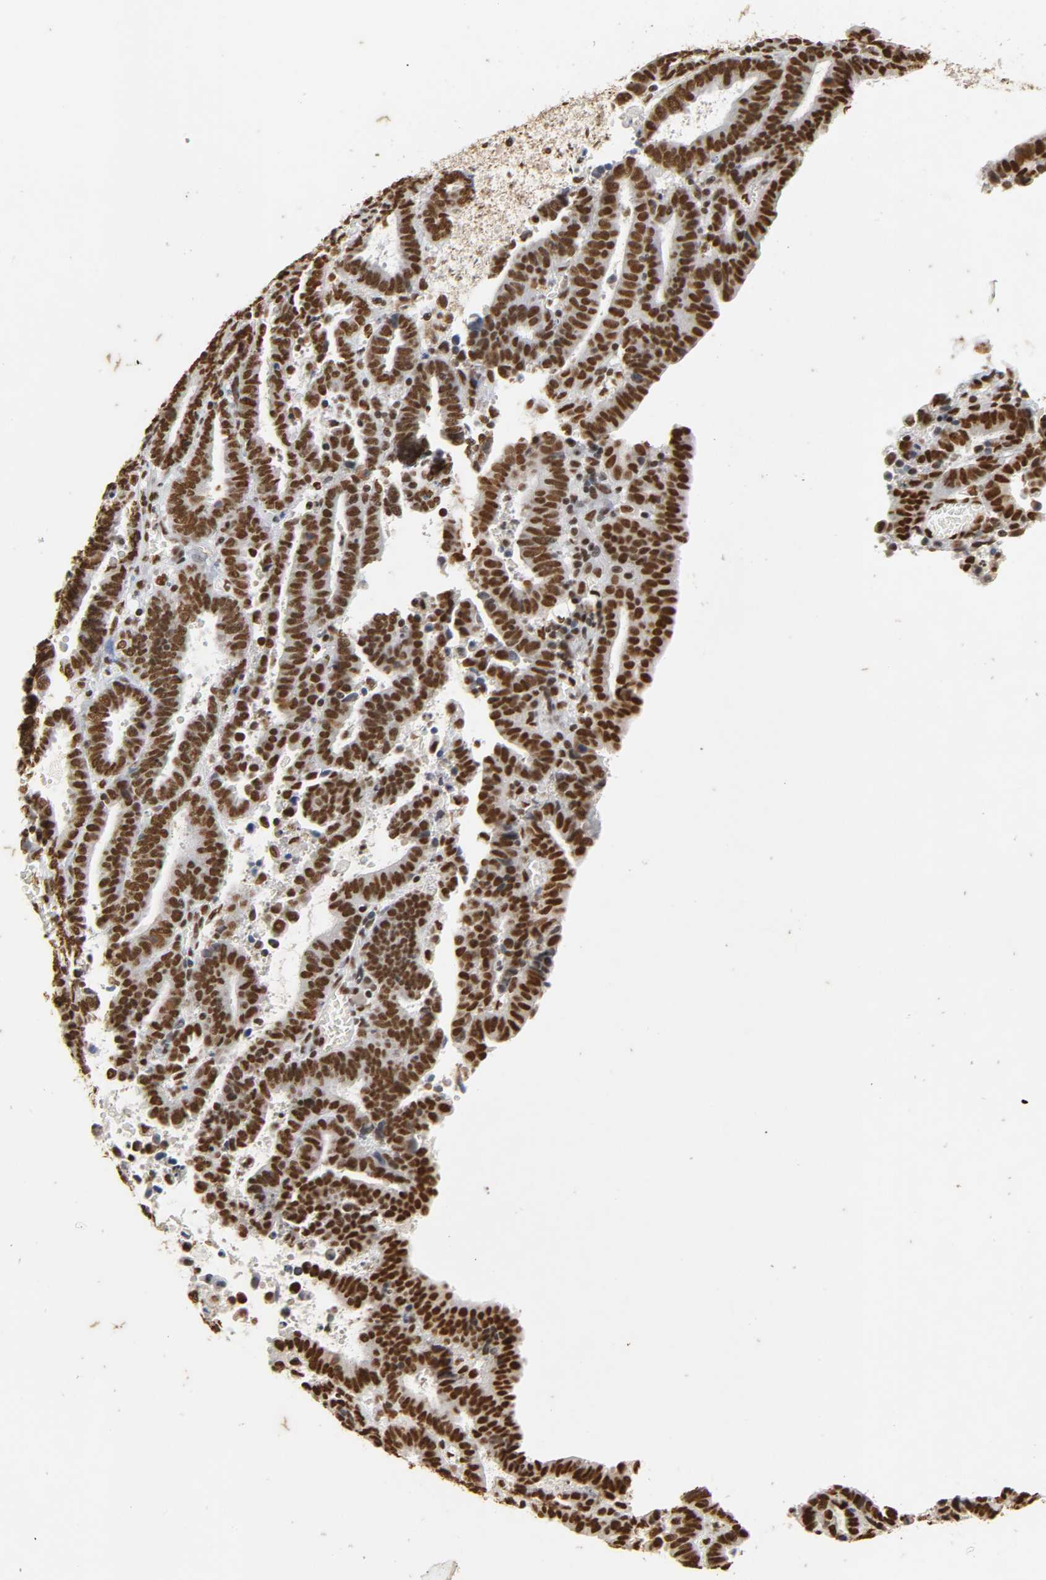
{"staining": {"intensity": "strong", "quantity": ">75%", "location": "nuclear"}, "tissue": "endometrial cancer", "cell_type": "Tumor cells", "image_type": "cancer", "snomed": [{"axis": "morphology", "description": "Adenocarcinoma, NOS"}, {"axis": "topography", "description": "Uterus"}], "caption": "The photomicrograph demonstrates immunohistochemical staining of adenocarcinoma (endometrial). There is strong nuclear expression is appreciated in approximately >75% of tumor cells.", "gene": "HNRNPC", "patient": {"sex": "female", "age": 83}}